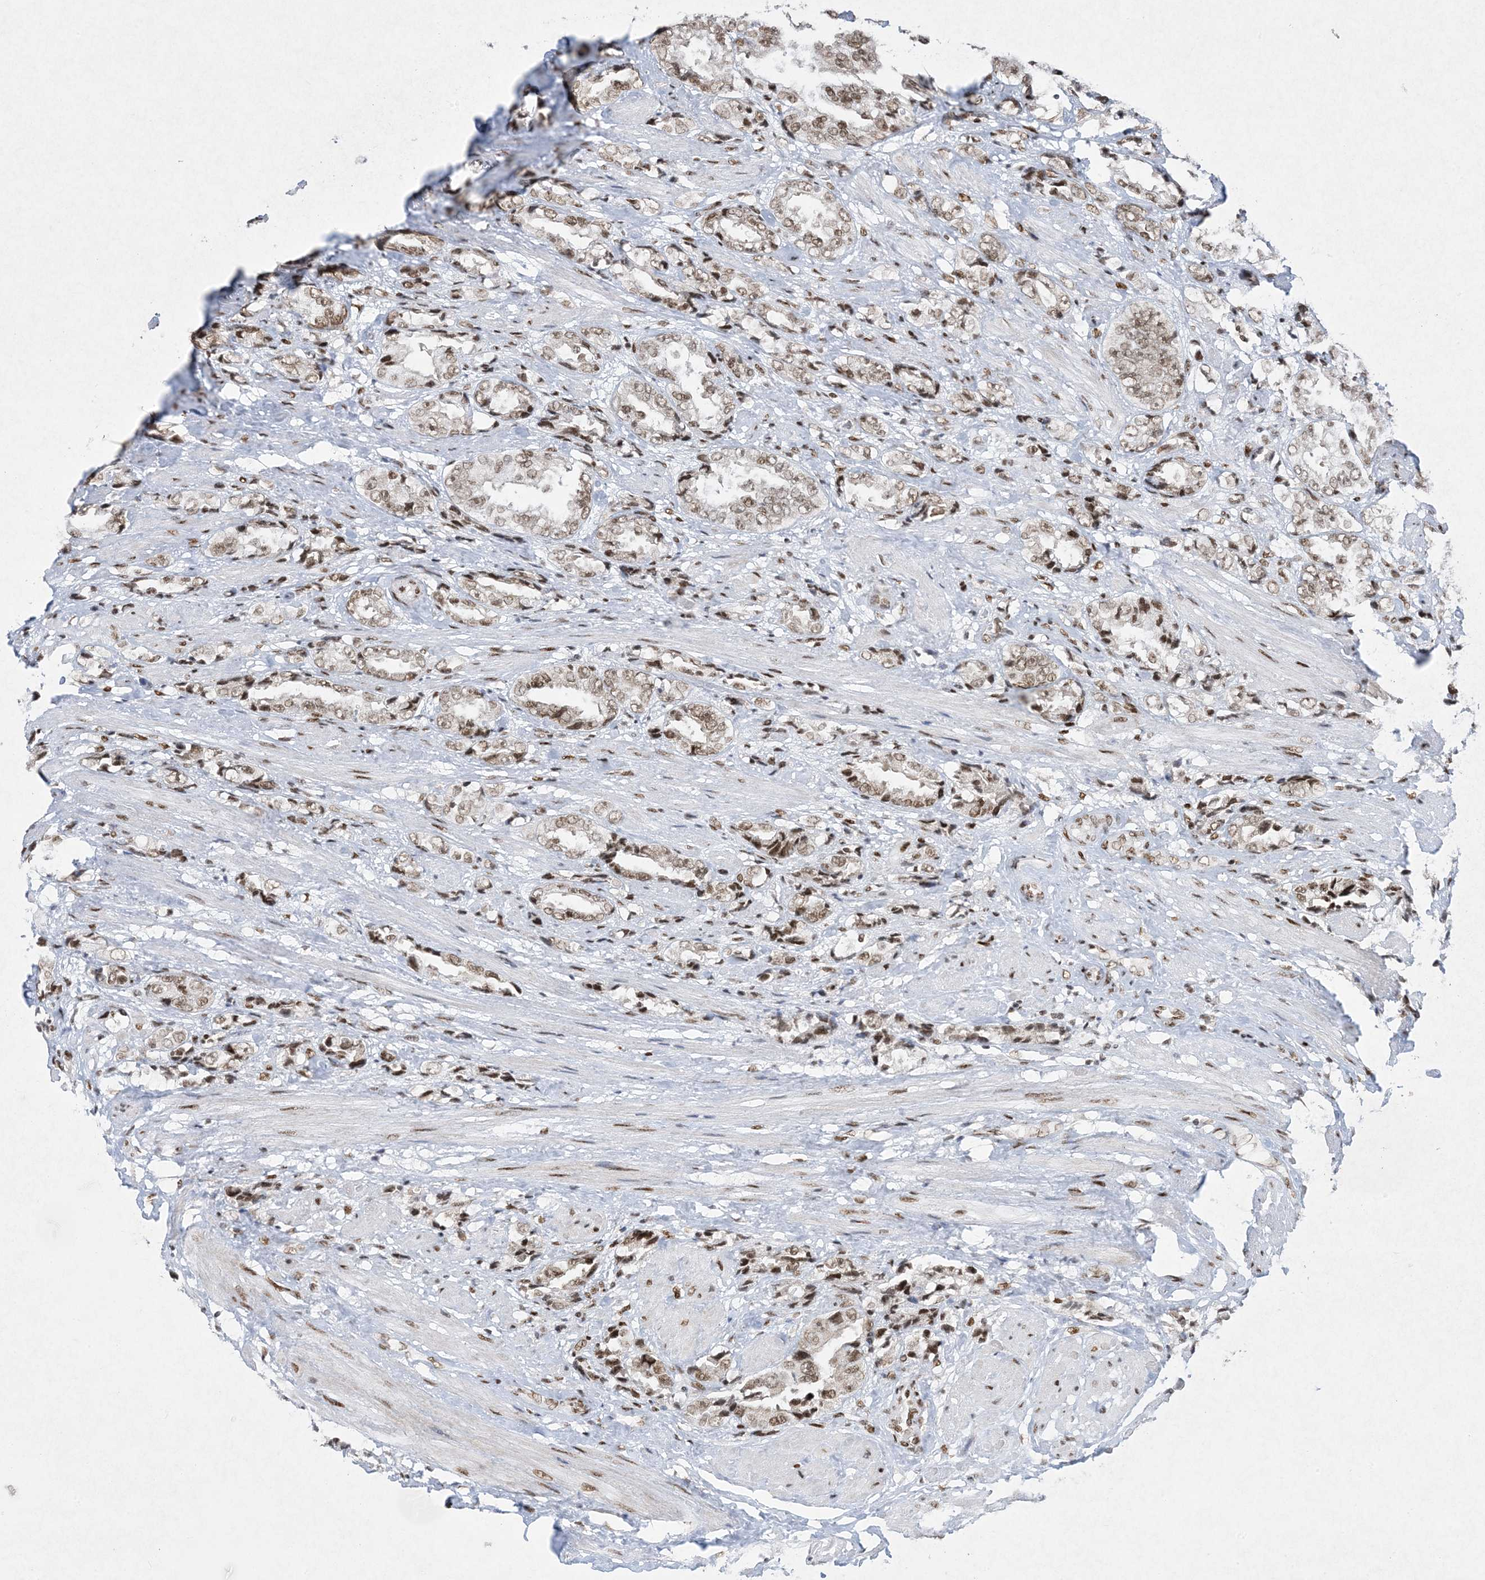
{"staining": {"intensity": "moderate", "quantity": ">75%", "location": "nuclear"}, "tissue": "prostate cancer", "cell_type": "Tumor cells", "image_type": "cancer", "snomed": [{"axis": "morphology", "description": "Adenocarcinoma, High grade"}, {"axis": "topography", "description": "Prostate"}], "caption": "Prostate cancer stained for a protein demonstrates moderate nuclear positivity in tumor cells. (Brightfield microscopy of DAB IHC at high magnification).", "gene": "PKNOX2", "patient": {"sex": "male", "age": 61}}